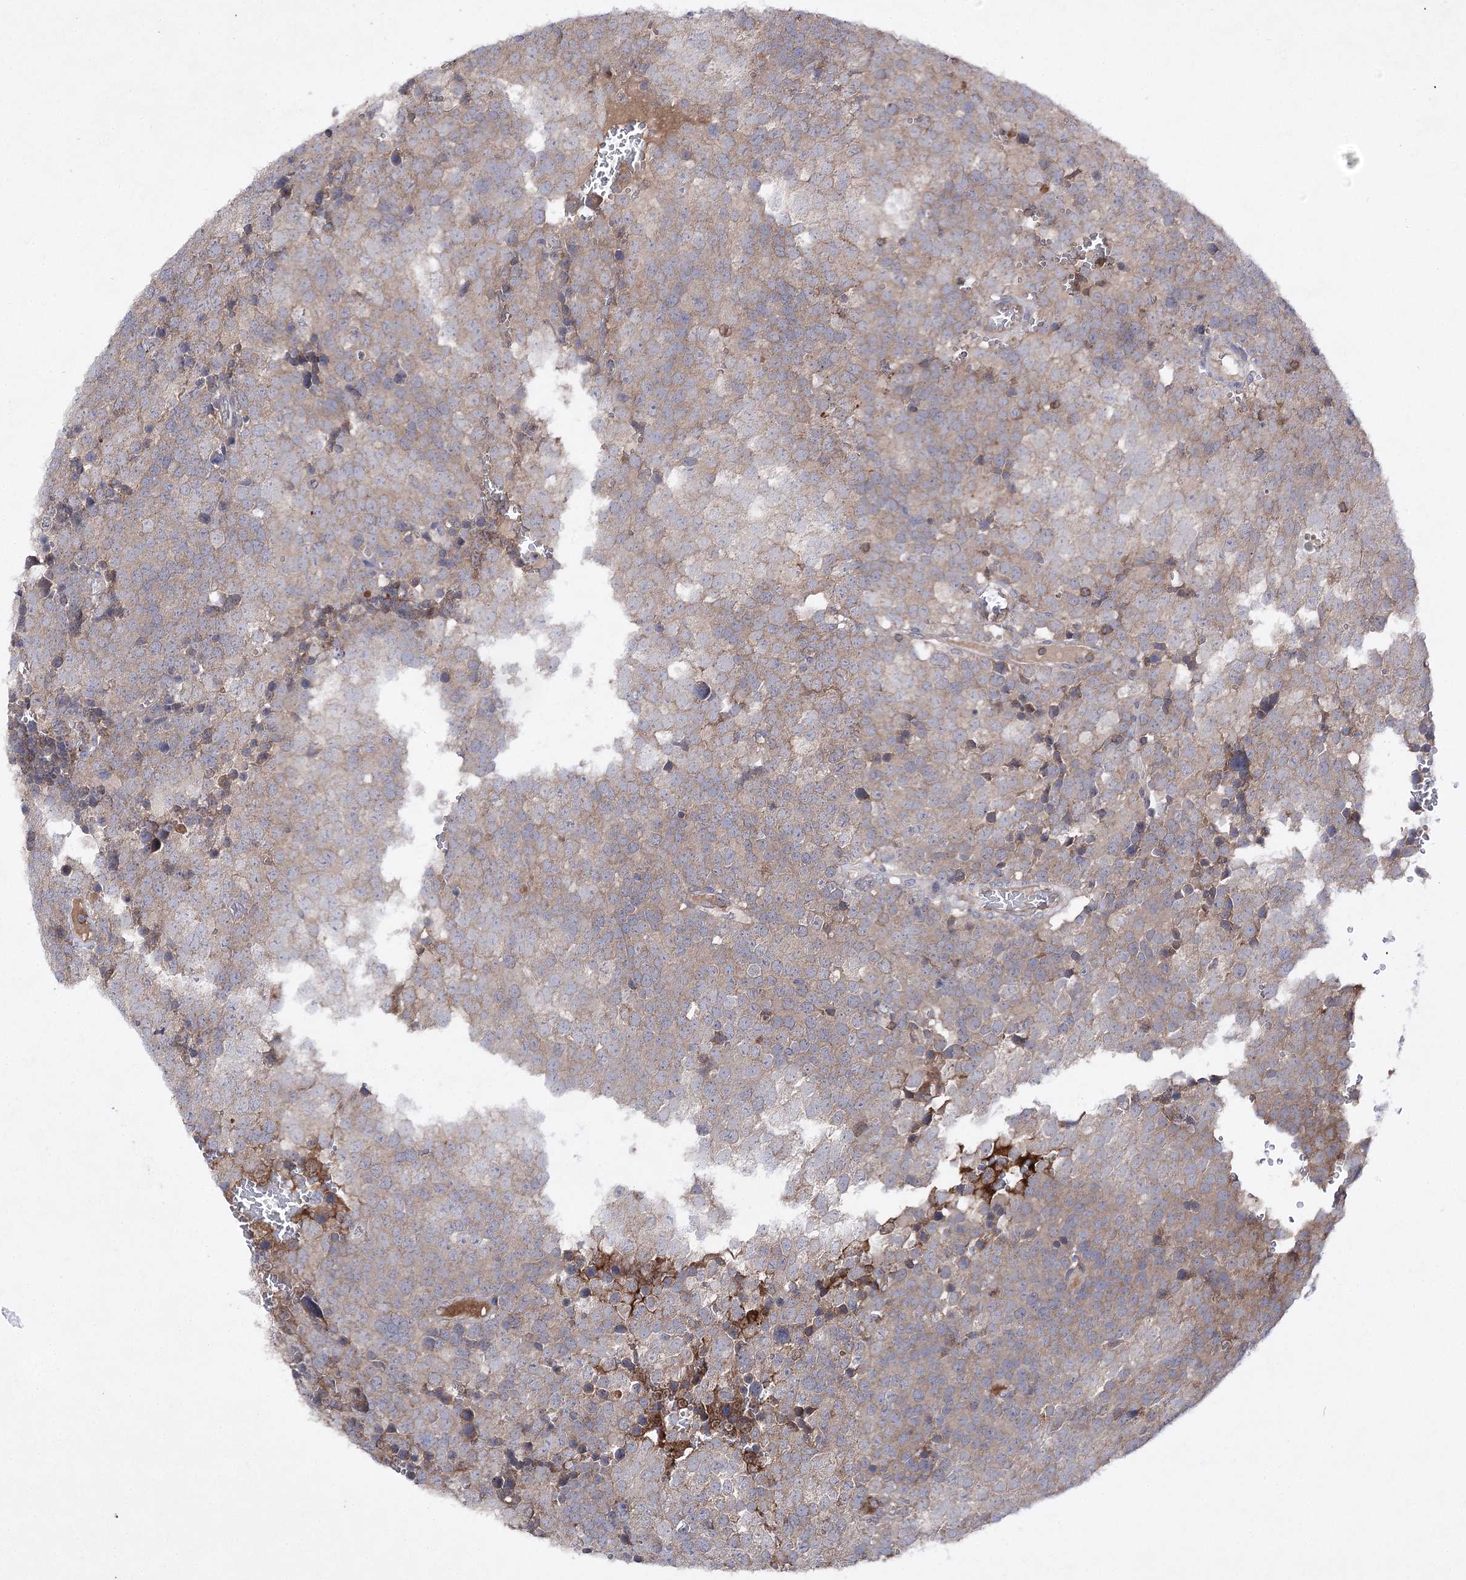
{"staining": {"intensity": "weak", "quantity": ">75%", "location": "cytoplasmic/membranous"}, "tissue": "testis cancer", "cell_type": "Tumor cells", "image_type": "cancer", "snomed": [{"axis": "morphology", "description": "Seminoma, NOS"}, {"axis": "topography", "description": "Testis"}], "caption": "This is an image of immunohistochemistry staining of testis seminoma, which shows weak expression in the cytoplasmic/membranous of tumor cells.", "gene": "BCR", "patient": {"sex": "male", "age": 71}}